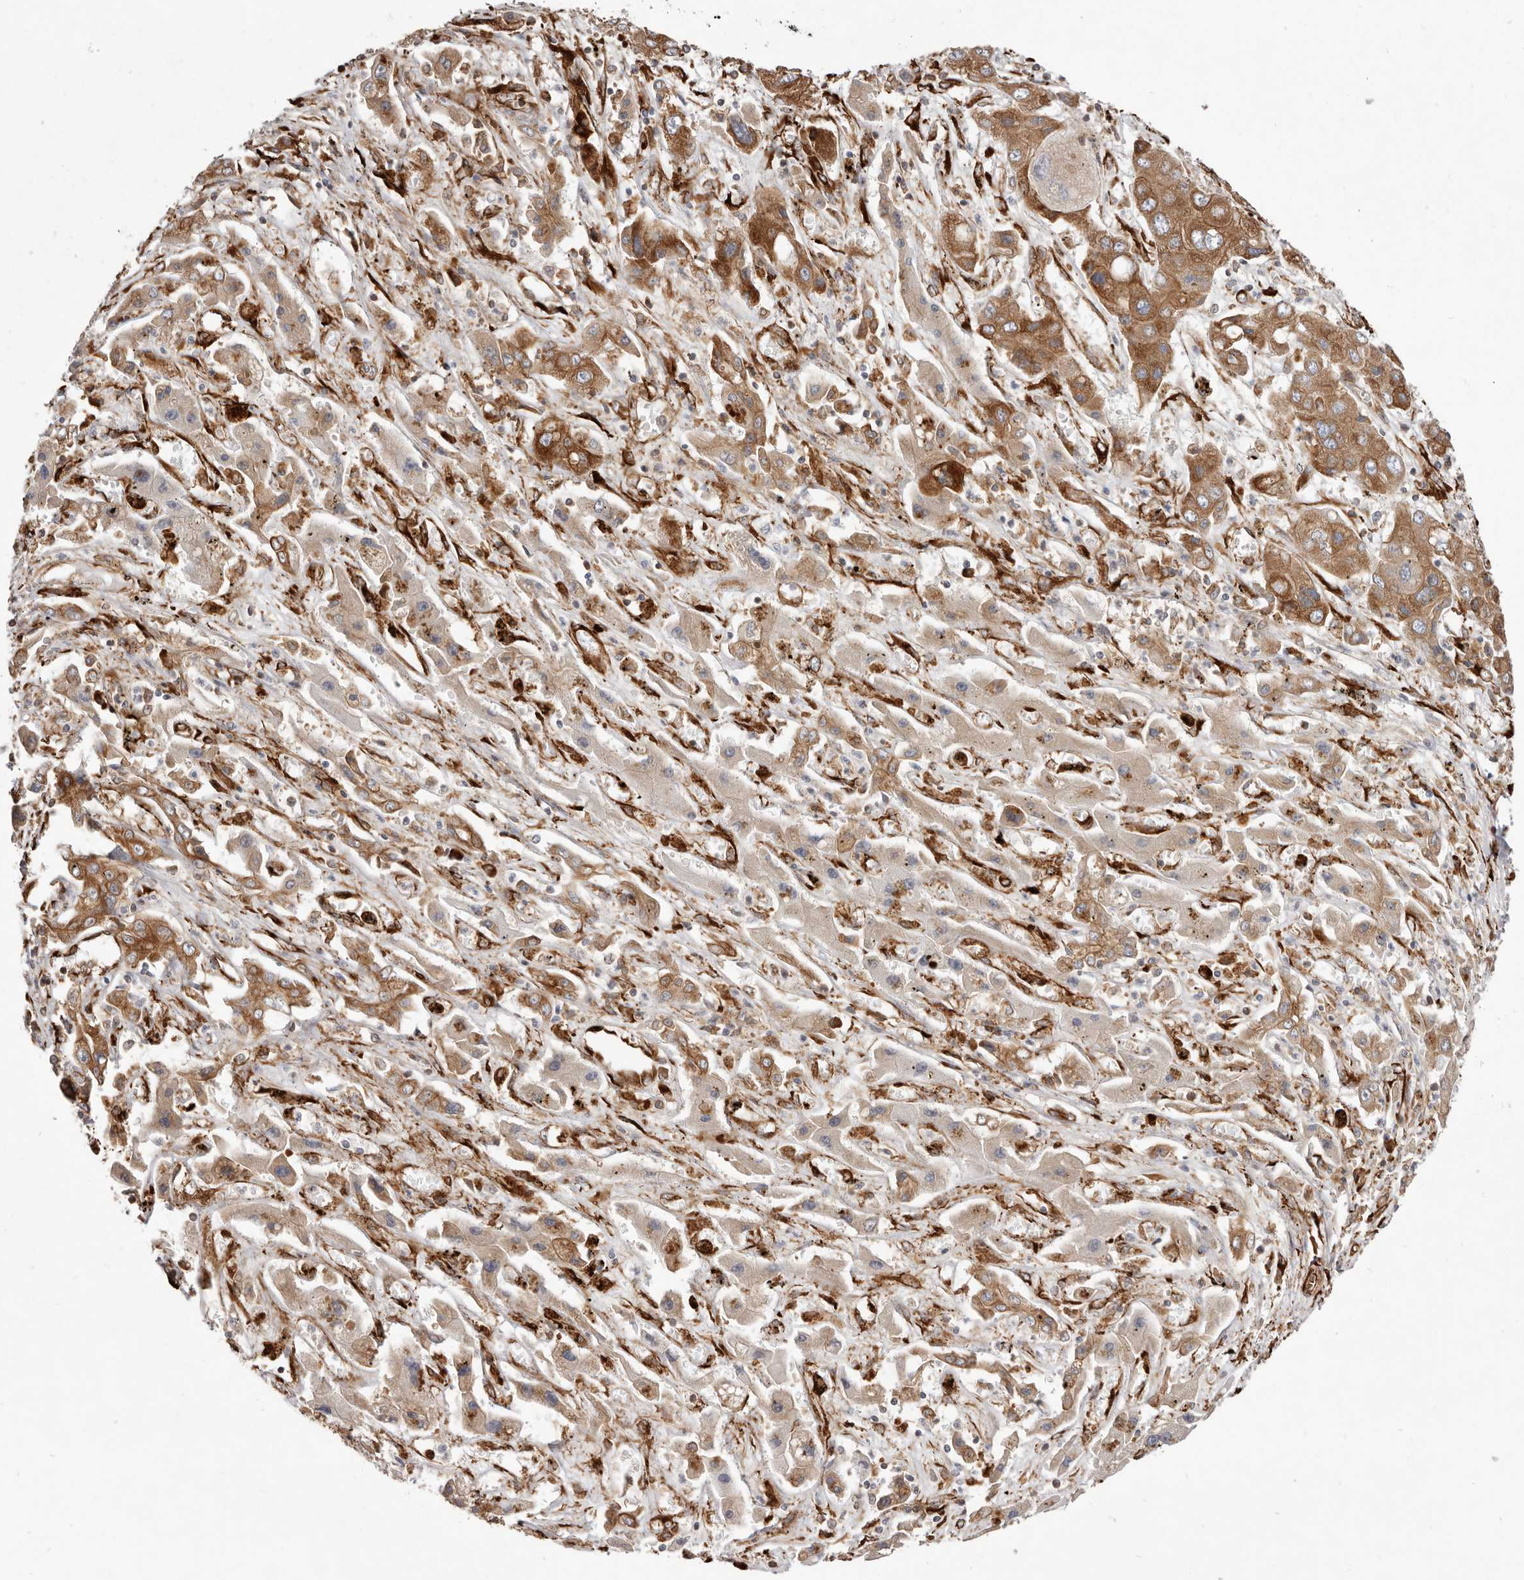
{"staining": {"intensity": "strong", "quantity": ">75%", "location": "cytoplasmic/membranous"}, "tissue": "liver cancer", "cell_type": "Tumor cells", "image_type": "cancer", "snomed": [{"axis": "morphology", "description": "Cholangiocarcinoma"}, {"axis": "topography", "description": "Liver"}], "caption": "Tumor cells display strong cytoplasmic/membranous positivity in approximately >75% of cells in cholangiocarcinoma (liver).", "gene": "WDTC1", "patient": {"sex": "male", "age": 67}}